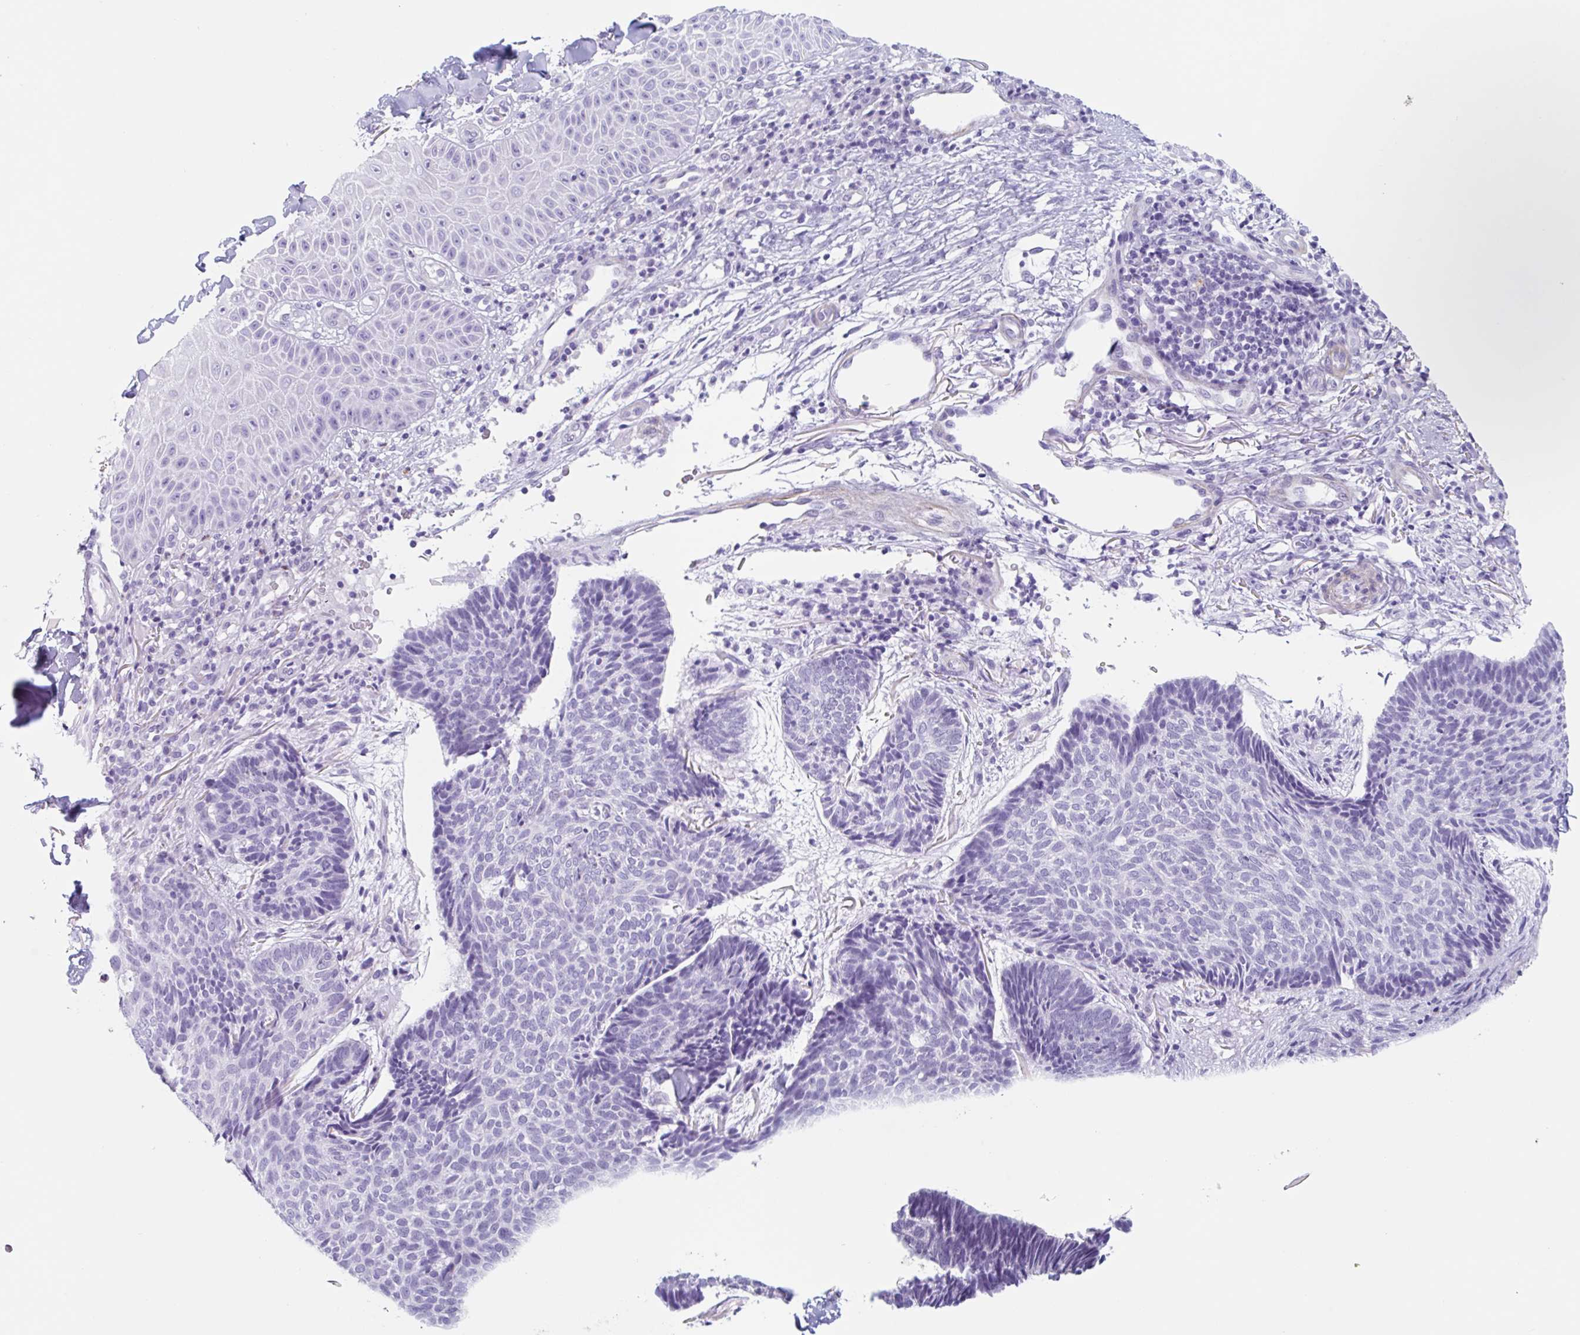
{"staining": {"intensity": "negative", "quantity": "none", "location": "none"}, "tissue": "skin cancer", "cell_type": "Tumor cells", "image_type": "cancer", "snomed": [{"axis": "morphology", "description": "Normal tissue, NOS"}, {"axis": "morphology", "description": "Basal cell carcinoma"}, {"axis": "topography", "description": "Skin"}], "caption": "There is no significant expression in tumor cells of basal cell carcinoma (skin).", "gene": "TAS2R41", "patient": {"sex": "male", "age": 50}}